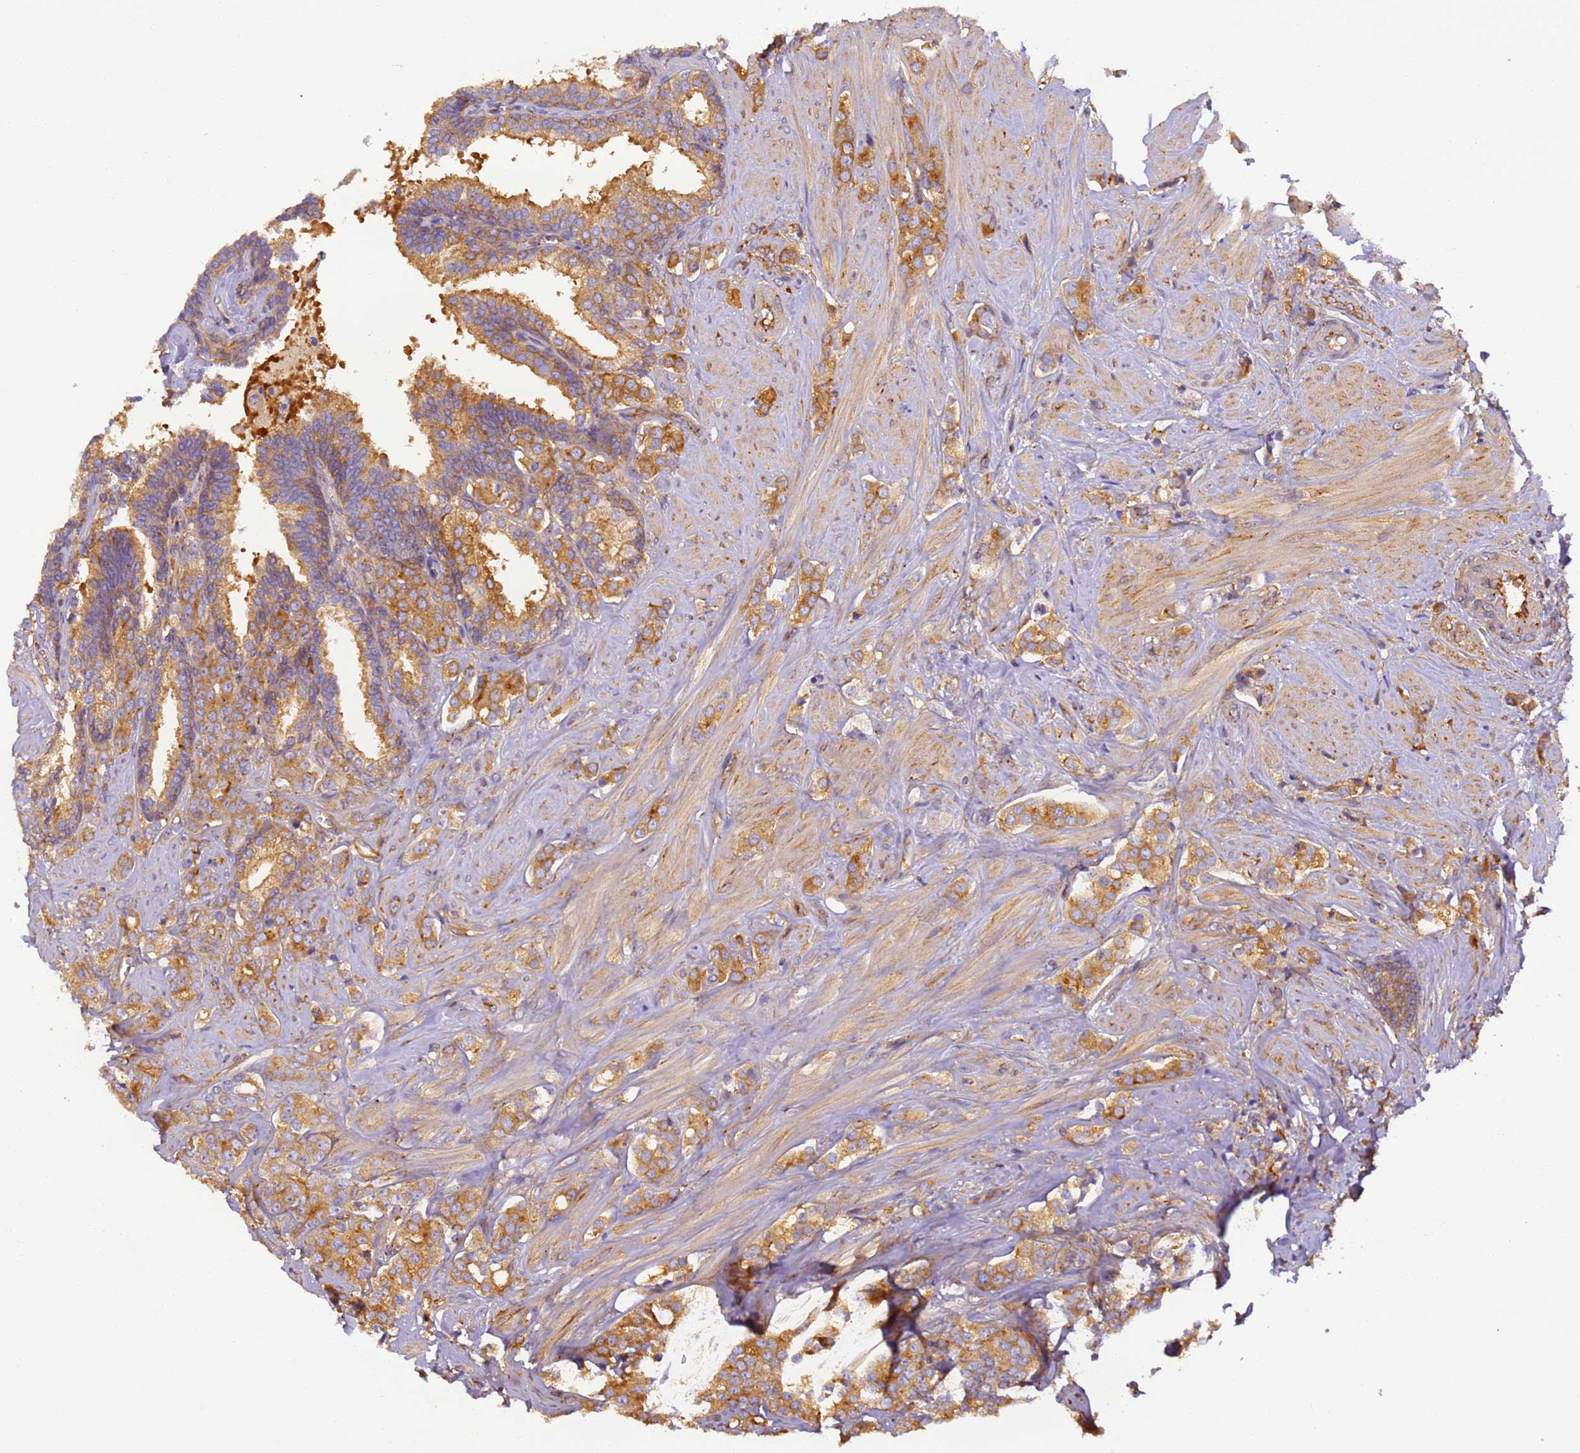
{"staining": {"intensity": "moderate", "quantity": ">75%", "location": "cytoplasmic/membranous"}, "tissue": "prostate cancer", "cell_type": "Tumor cells", "image_type": "cancer", "snomed": [{"axis": "morphology", "description": "Adenocarcinoma, High grade"}, {"axis": "topography", "description": "Prostate"}], "caption": "Protein analysis of prostate cancer tissue reveals moderate cytoplasmic/membranous positivity in approximately >75% of tumor cells.", "gene": "DYNC1I2", "patient": {"sex": "male", "age": 62}}